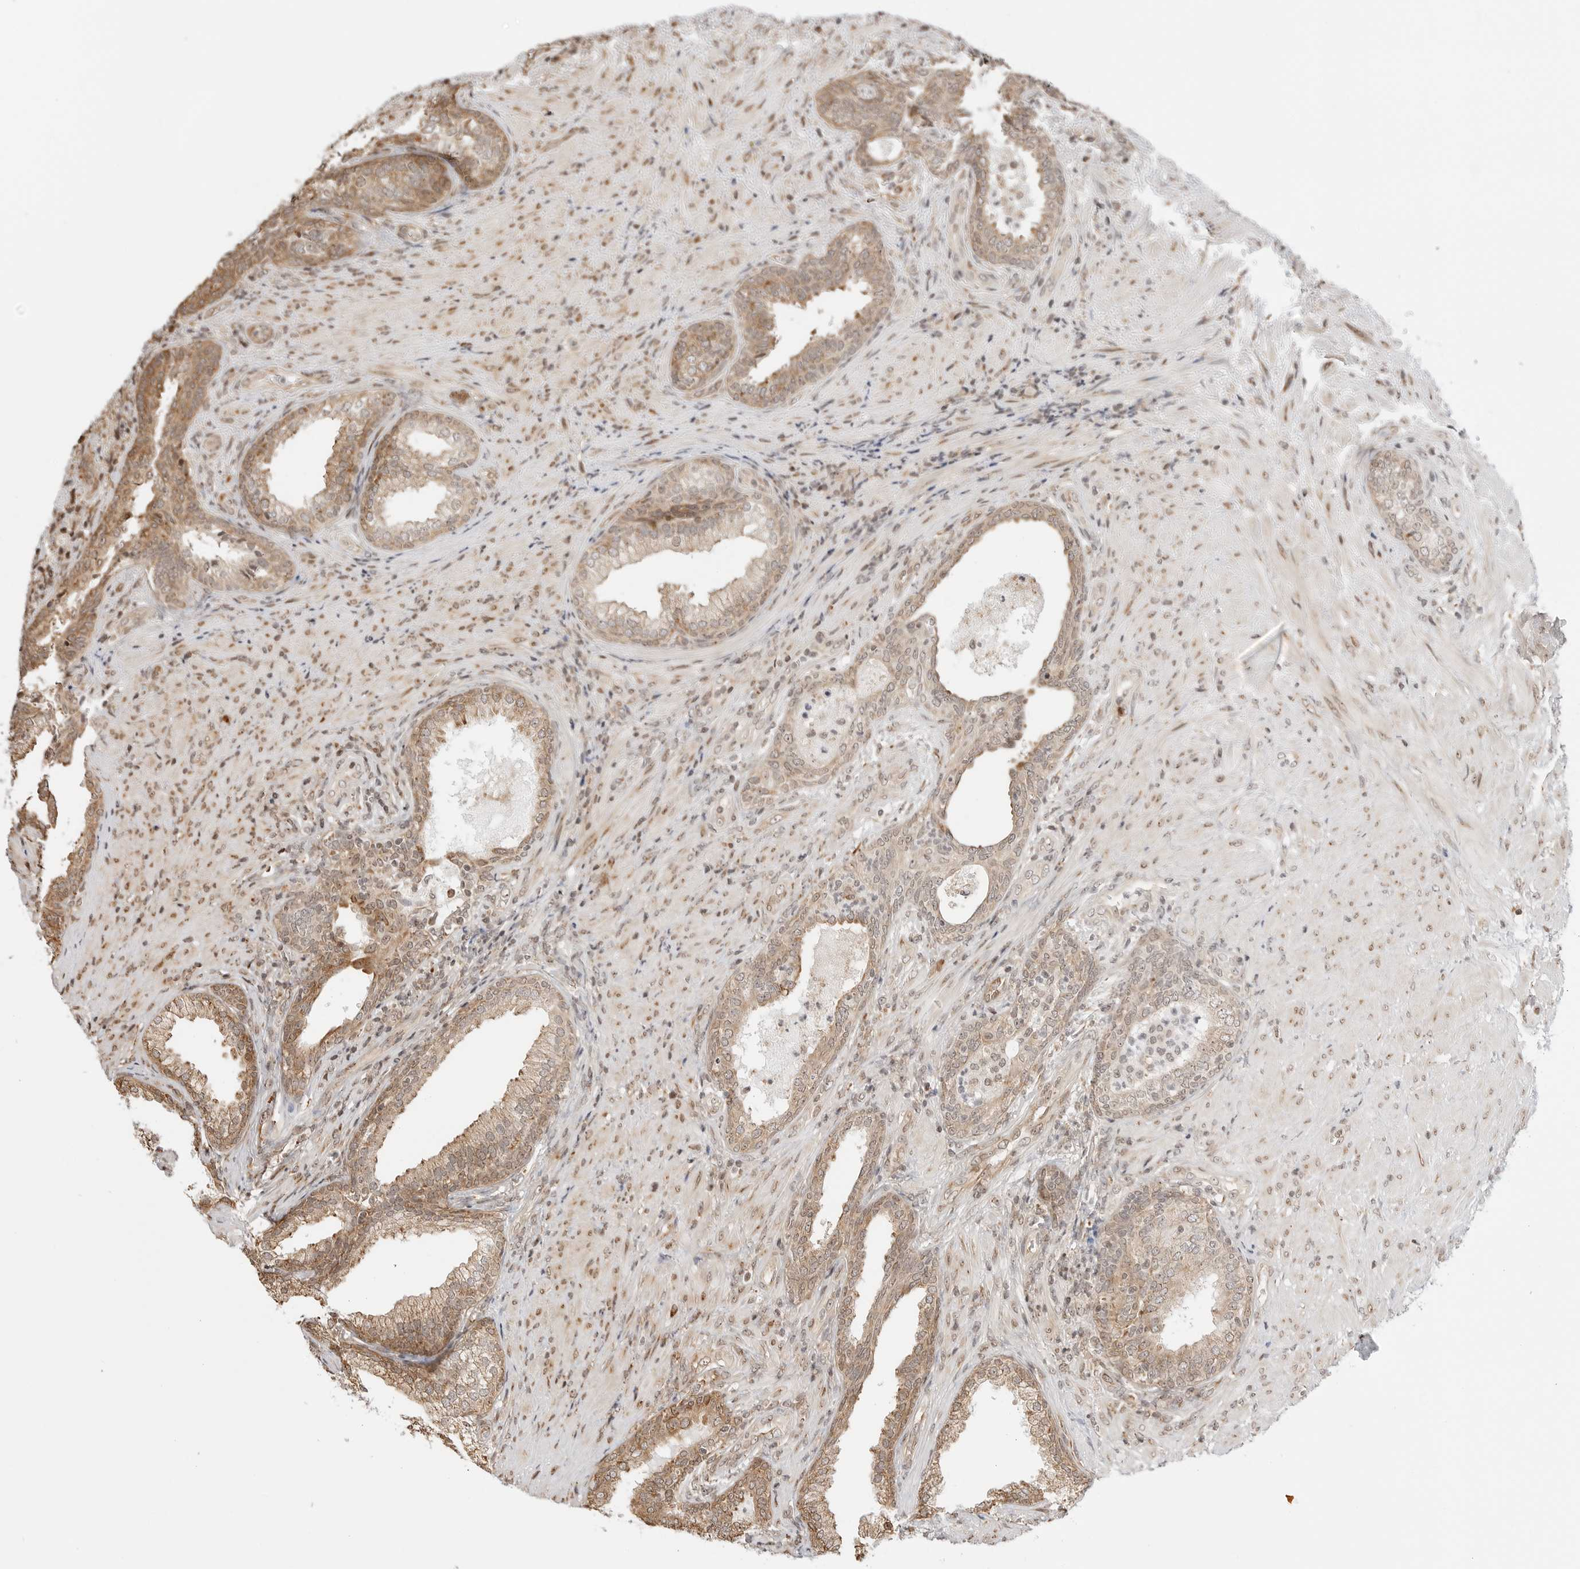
{"staining": {"intensity": "moderate", "quantity": ">75%", "location": "cytoplasmic/membranous"}, "tissue": "prostate", "cell_type": "Glandular cells", "image_type": "normal", "snomed": [{"axis": "morphology", "description": "Normal tissue, NOS"}, {"axis": "topography", "description": "Prostate"}], "caption": "Protein staining displays moderate cytoplasmic/membranous expression in approximately >75% of glandular cells in normal prostate. (Brightfield microscopy of DAB IHC at high magnification).", "gene": "FKBP14", "patient": {"sex": "male", "age": 76}}